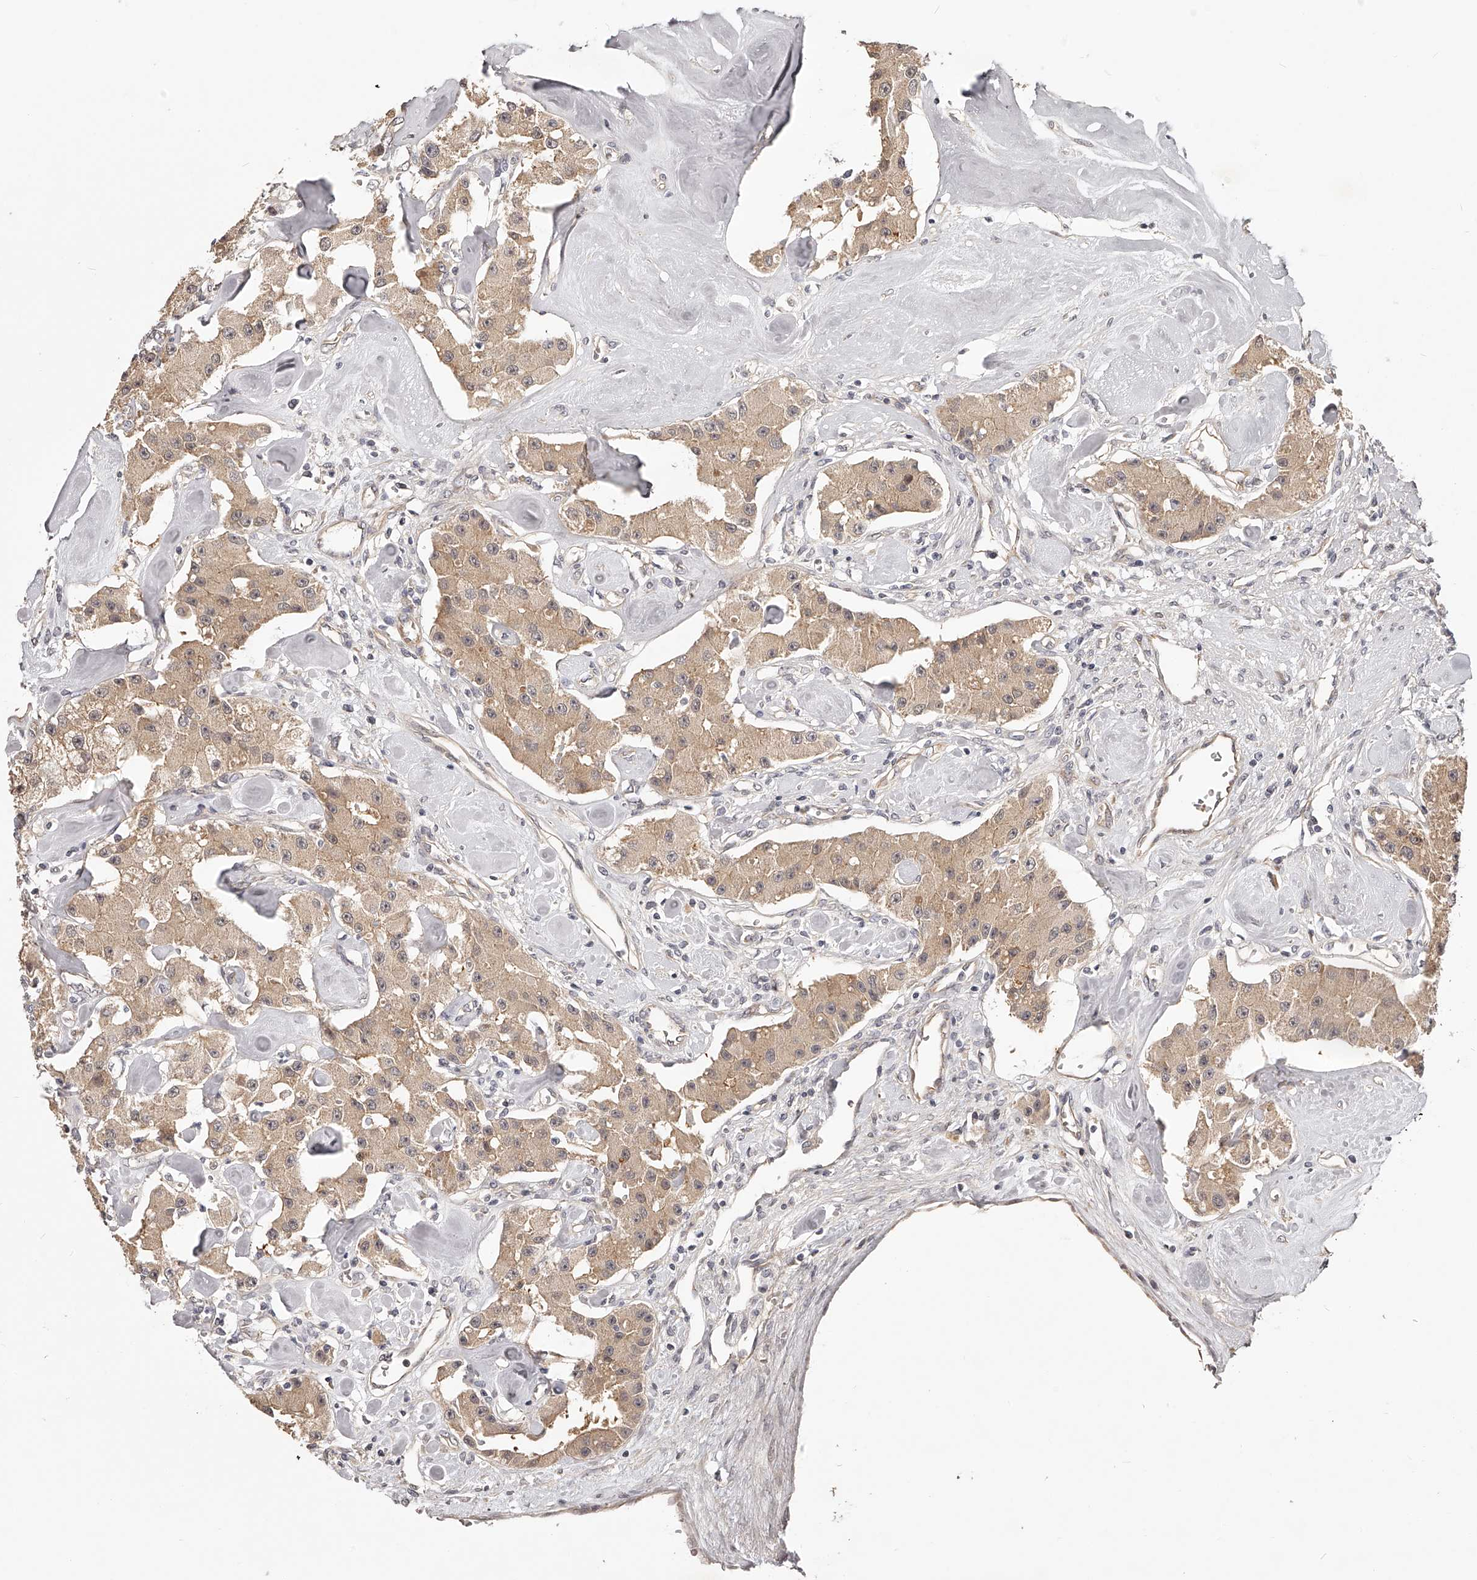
{"staining": {"intensity": "moderate", "quantity": ">75%", "location": "cytoplasmic/membranous"}, "tissue": "carcinoid", "cell_type": "Tumor cells", "image_type": "cancer", "snomed": [{"axis": "morphology", "description": "Carcinoid, malignant, NOS"}, {"axis": "topography", "description": "Pancreas"}], "caption": "Immunohistochemical staining of carcinoid (malignant) reveals medium levels of moderate cytoplasmic/membranous protein expression in about >75% of tumor cells. The staining is performed using DAB brown chromogen to label protein expression. The nuclei are counter-stained blue using hematoxylin.", "gene": "ZNF582", "patient": {"sex": "male", "age": 41}}